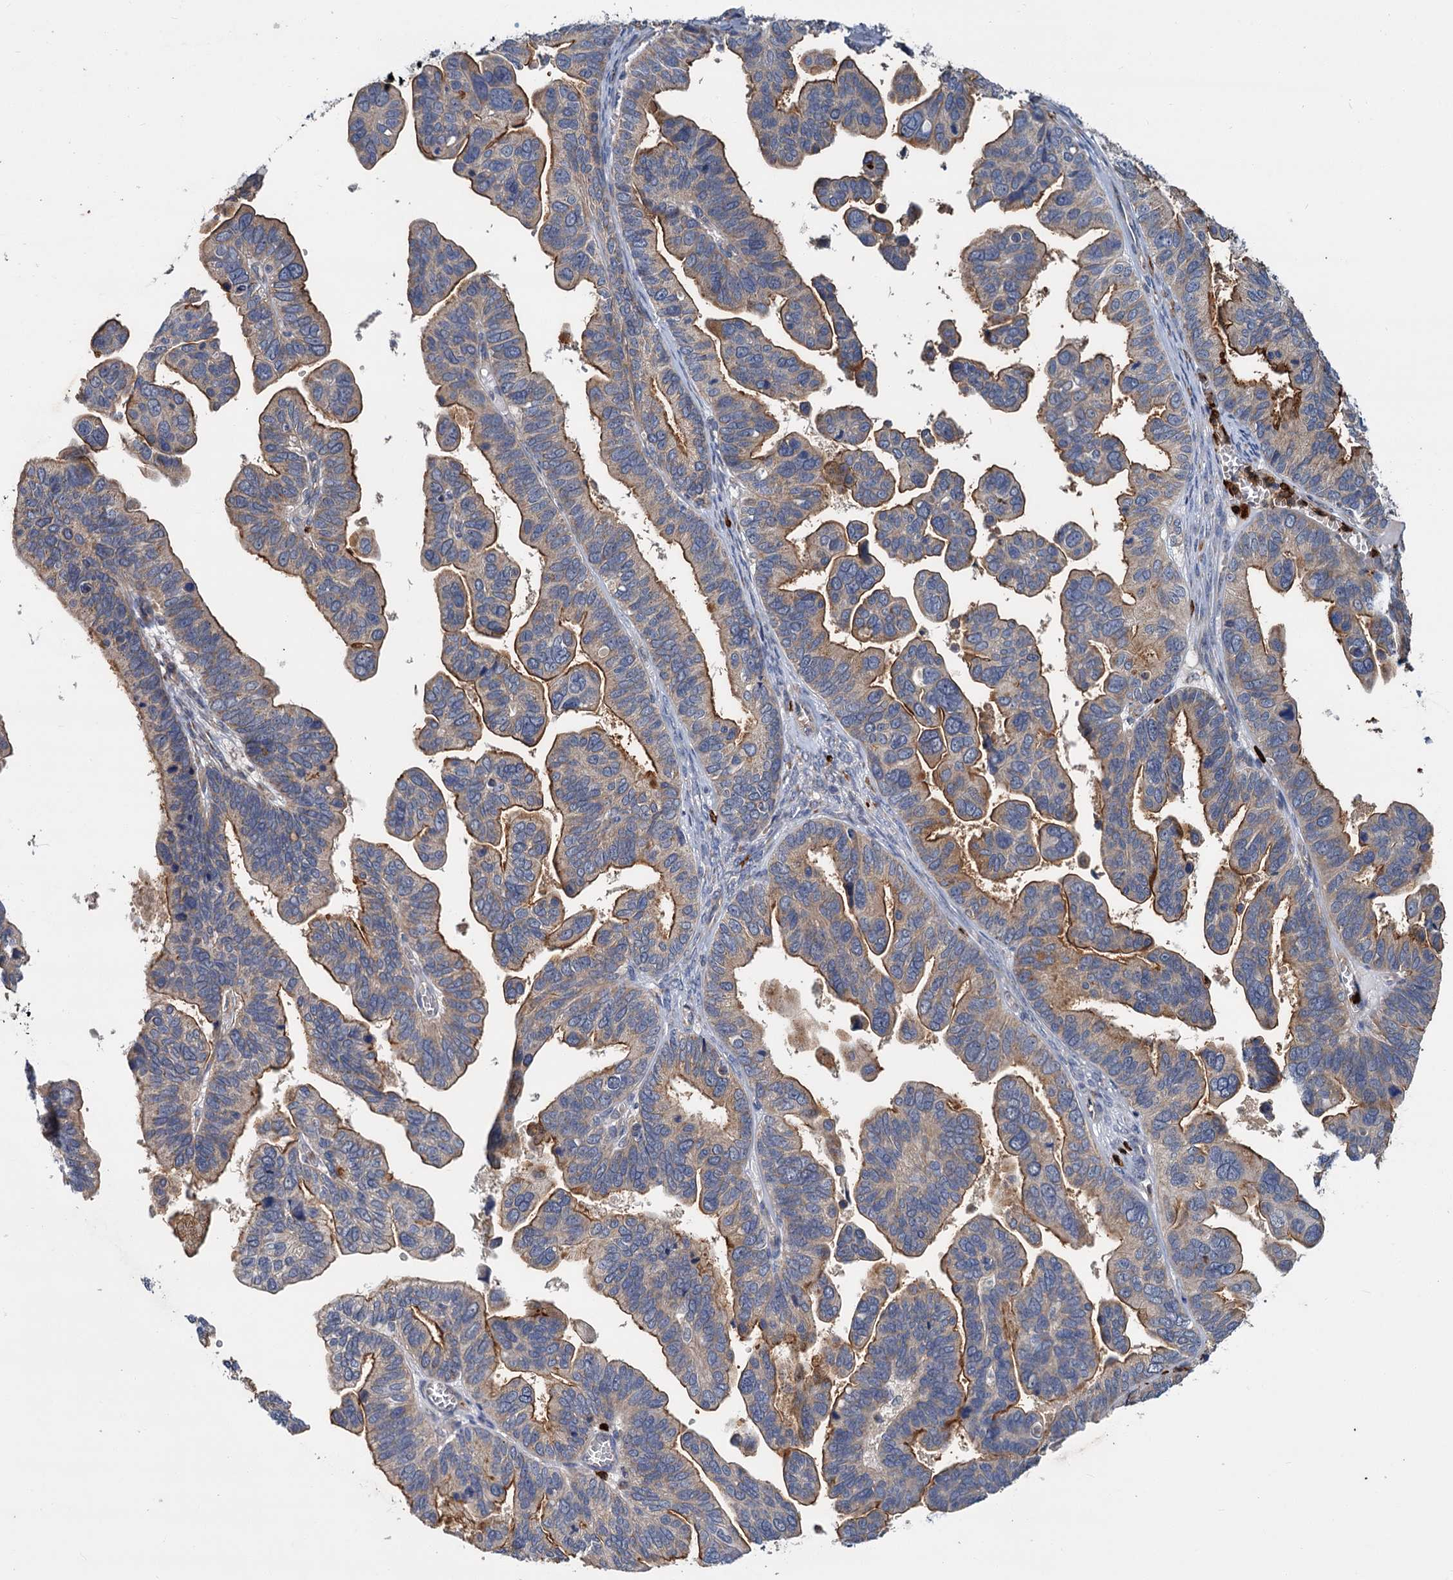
{"staining": {"intensity": "moderate", "quantity": "25%-75%", "location": "cytoplasmic/membranous"}, "tissue": "ovarian cancer", "cell_type": "Tumor cells", "image_type": "cancer", "snomed": [{"axis": "morphology", "description": "Cystadenocarcinoma, serous, NOS"}, {"axis": "topography", "description": "Ovary"}], "caption": "Immunohistochemical staining of human ovarian cancer (serous cystadenocarcinoma) displays medium levels of moderate cytoplasmic/membranous expression in approximately 25%-75% of tumor cells.", "gene": "DYNC2H1", "patient": {"sex": "female", "age": 56}}